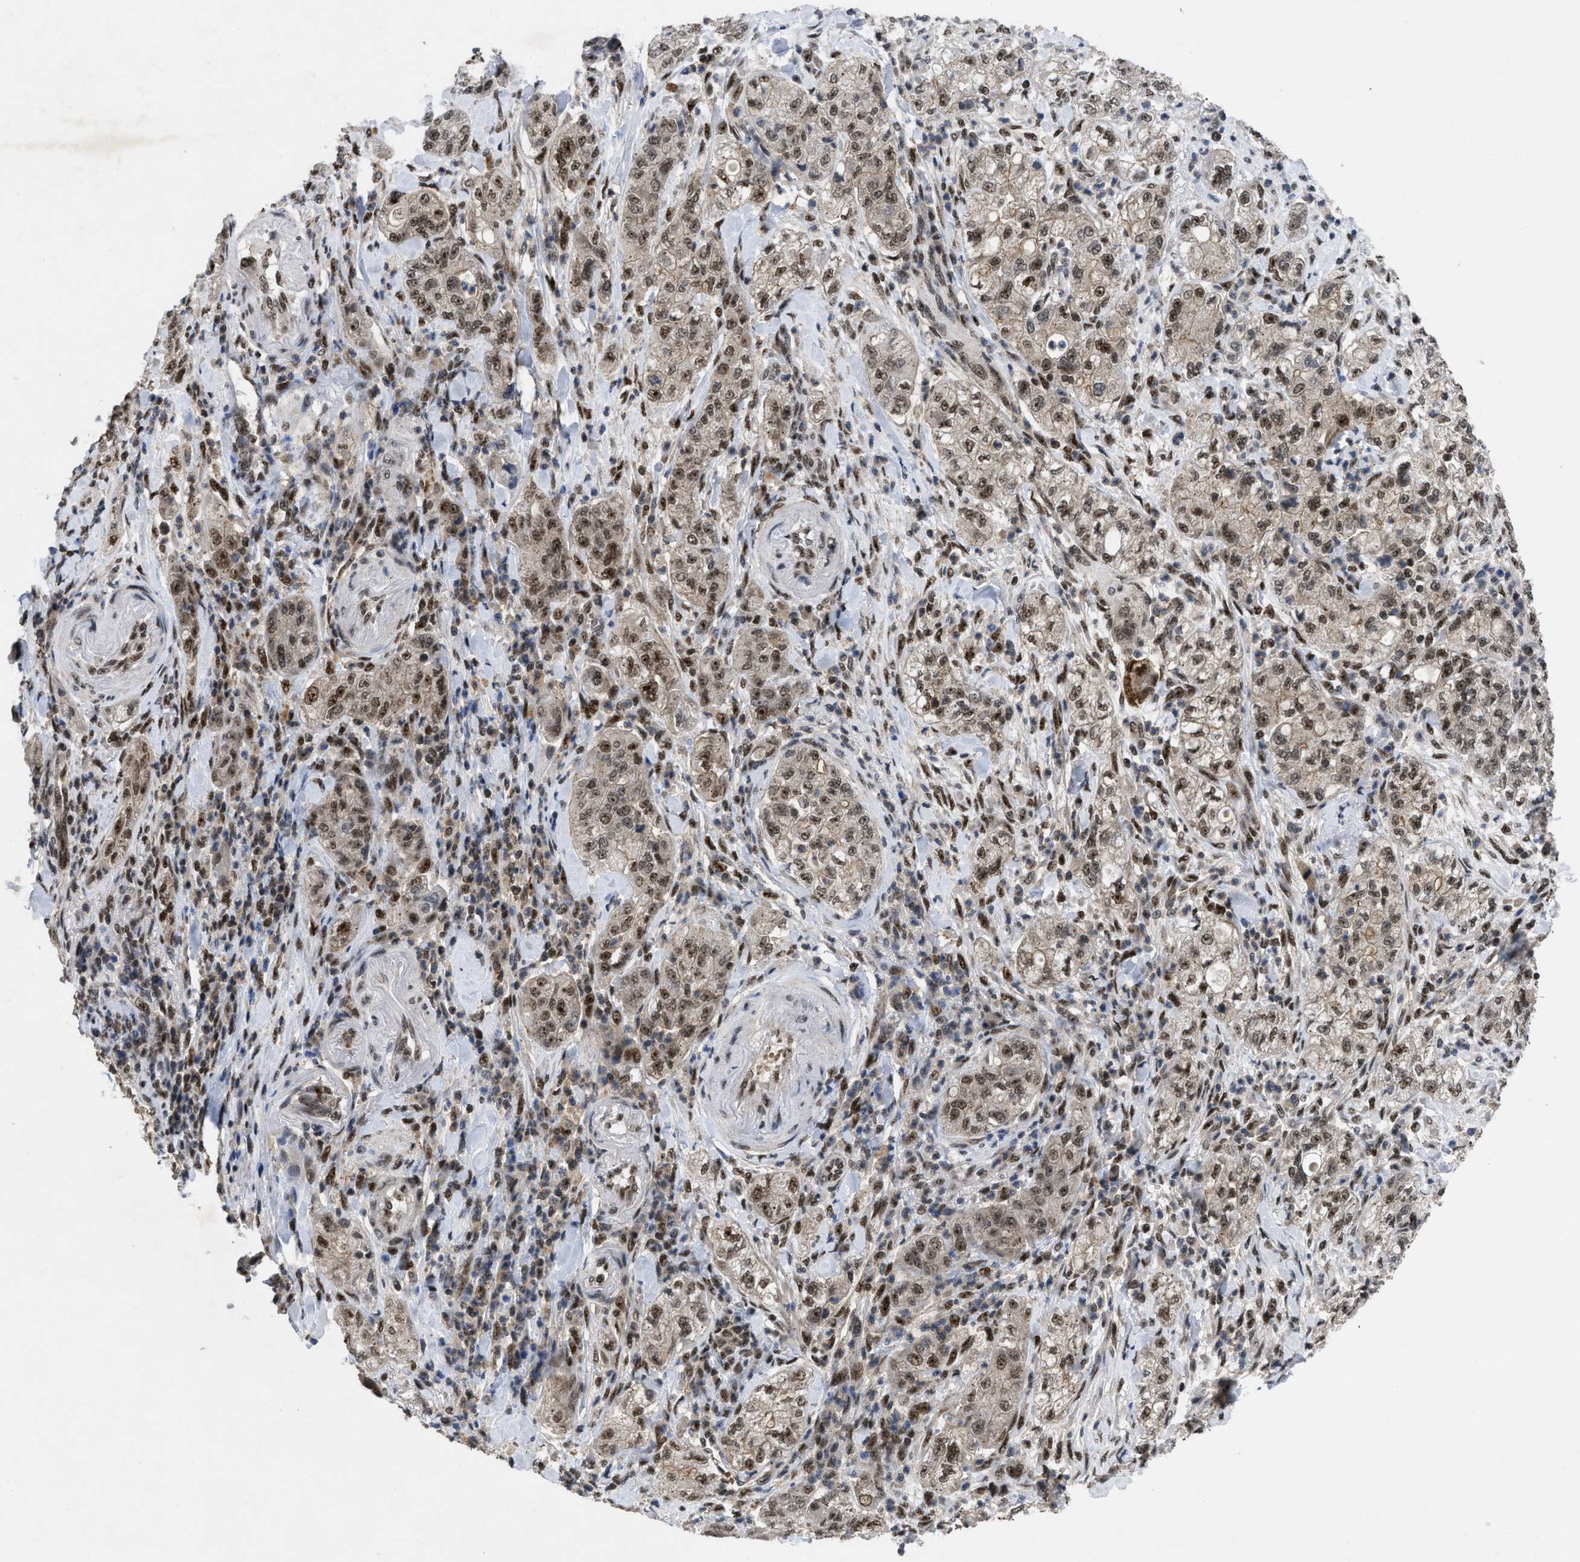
{"staining": {"intensity": "moderate", "quantity": ">75%", "location": "cytoplasmic/membranous,nuclear"}, "tissue": "pancreatic cancer", "cell_type": "Tumor cells", "image_type": "cancer", "snomed": [{"axis": "morphology", "description": "Adenocarcinoma, NOS"}, {"axis": "topography", "description": "Pancreas"}], "caption": "Moderate cytoplasmic/membranous and nuclear expression for a protein is appreciated in about >75% of tumor cells of pancreatic adenocarcinoma using IHC.", "gene": "ZNF346", "patient": {"sex": "female", "age": 78}}